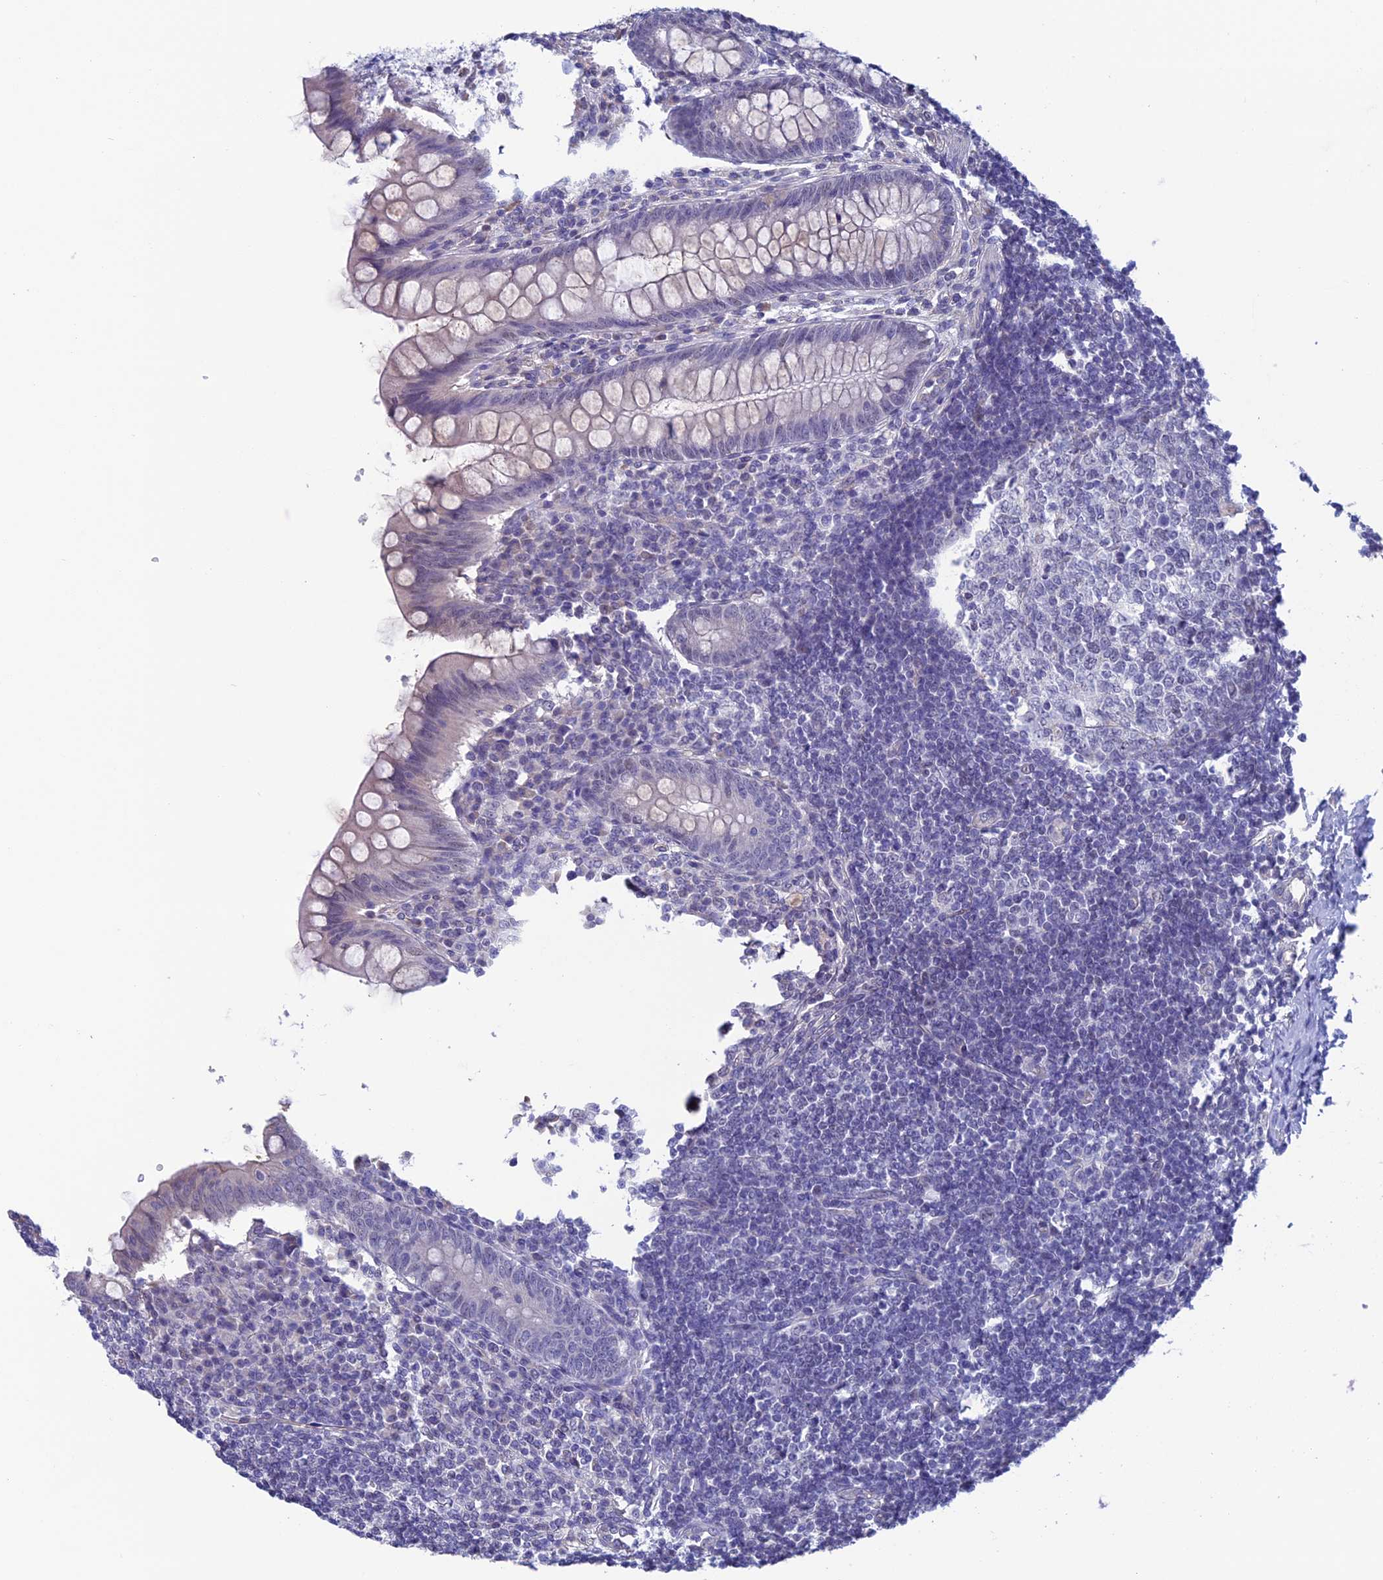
{"staining": {"intensity": "negative", "quantity": "none", "location": "none"}, "tissue": "appendix", "cell_type": "Glandular cells", "image_type": "normal", "snomed": [{"axis": "morphology", "description": "Normal tissue, NOS"}, {"axis": "topography", "description": "Appendix"}], "caption": "Immunohistochemistry of unremarkable human appendix exhibits no staining in glandular cells.", "gene": "SLC1A6", "patient": {"sex": "female", "age": 33}}